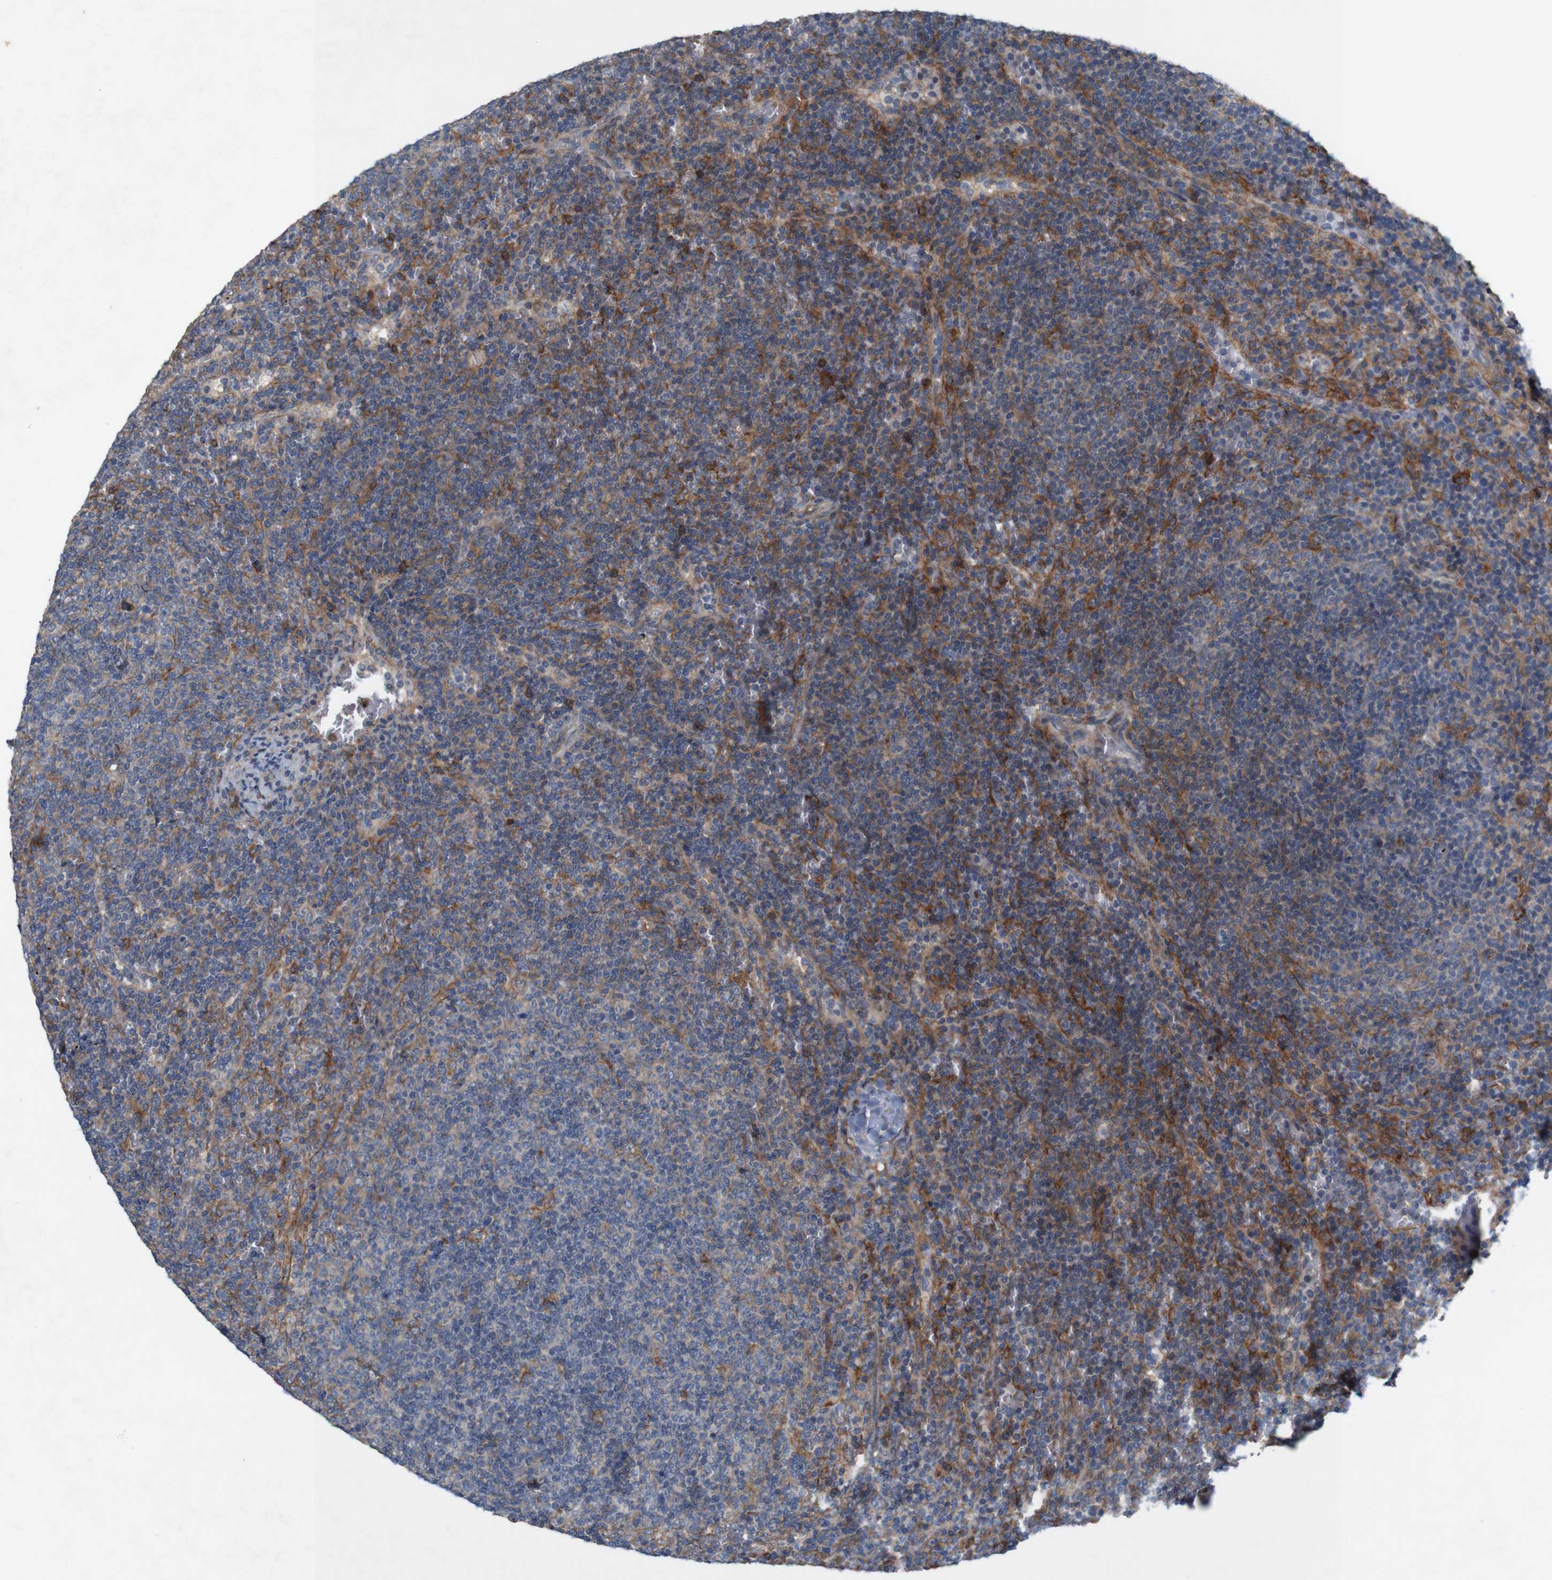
{"staining": {"intensity": "moderate", "quantity": "25%-75%", "location": "cytoplasmic/membranous"}, "tissue": "lymphoma", "cell_type": "Tumor cells", "image_type": "cancer", "snomed": [{"axis": "morphology", "description": "Malignant lymphoma, non-Hodgkin's type, Low grade"}, {"axis": "topography", "description": "Spleen"}], "caption": "Protein expression analysis of human malignant lymphoma, non-Hodgkin's type (low-grade) reveals moderate cytoplasmic/membranous positivity in approximately 25%-75% of tumor cells.", "gene": "SIGLEC8", "patient": {"sex": "female", "age": 50}}